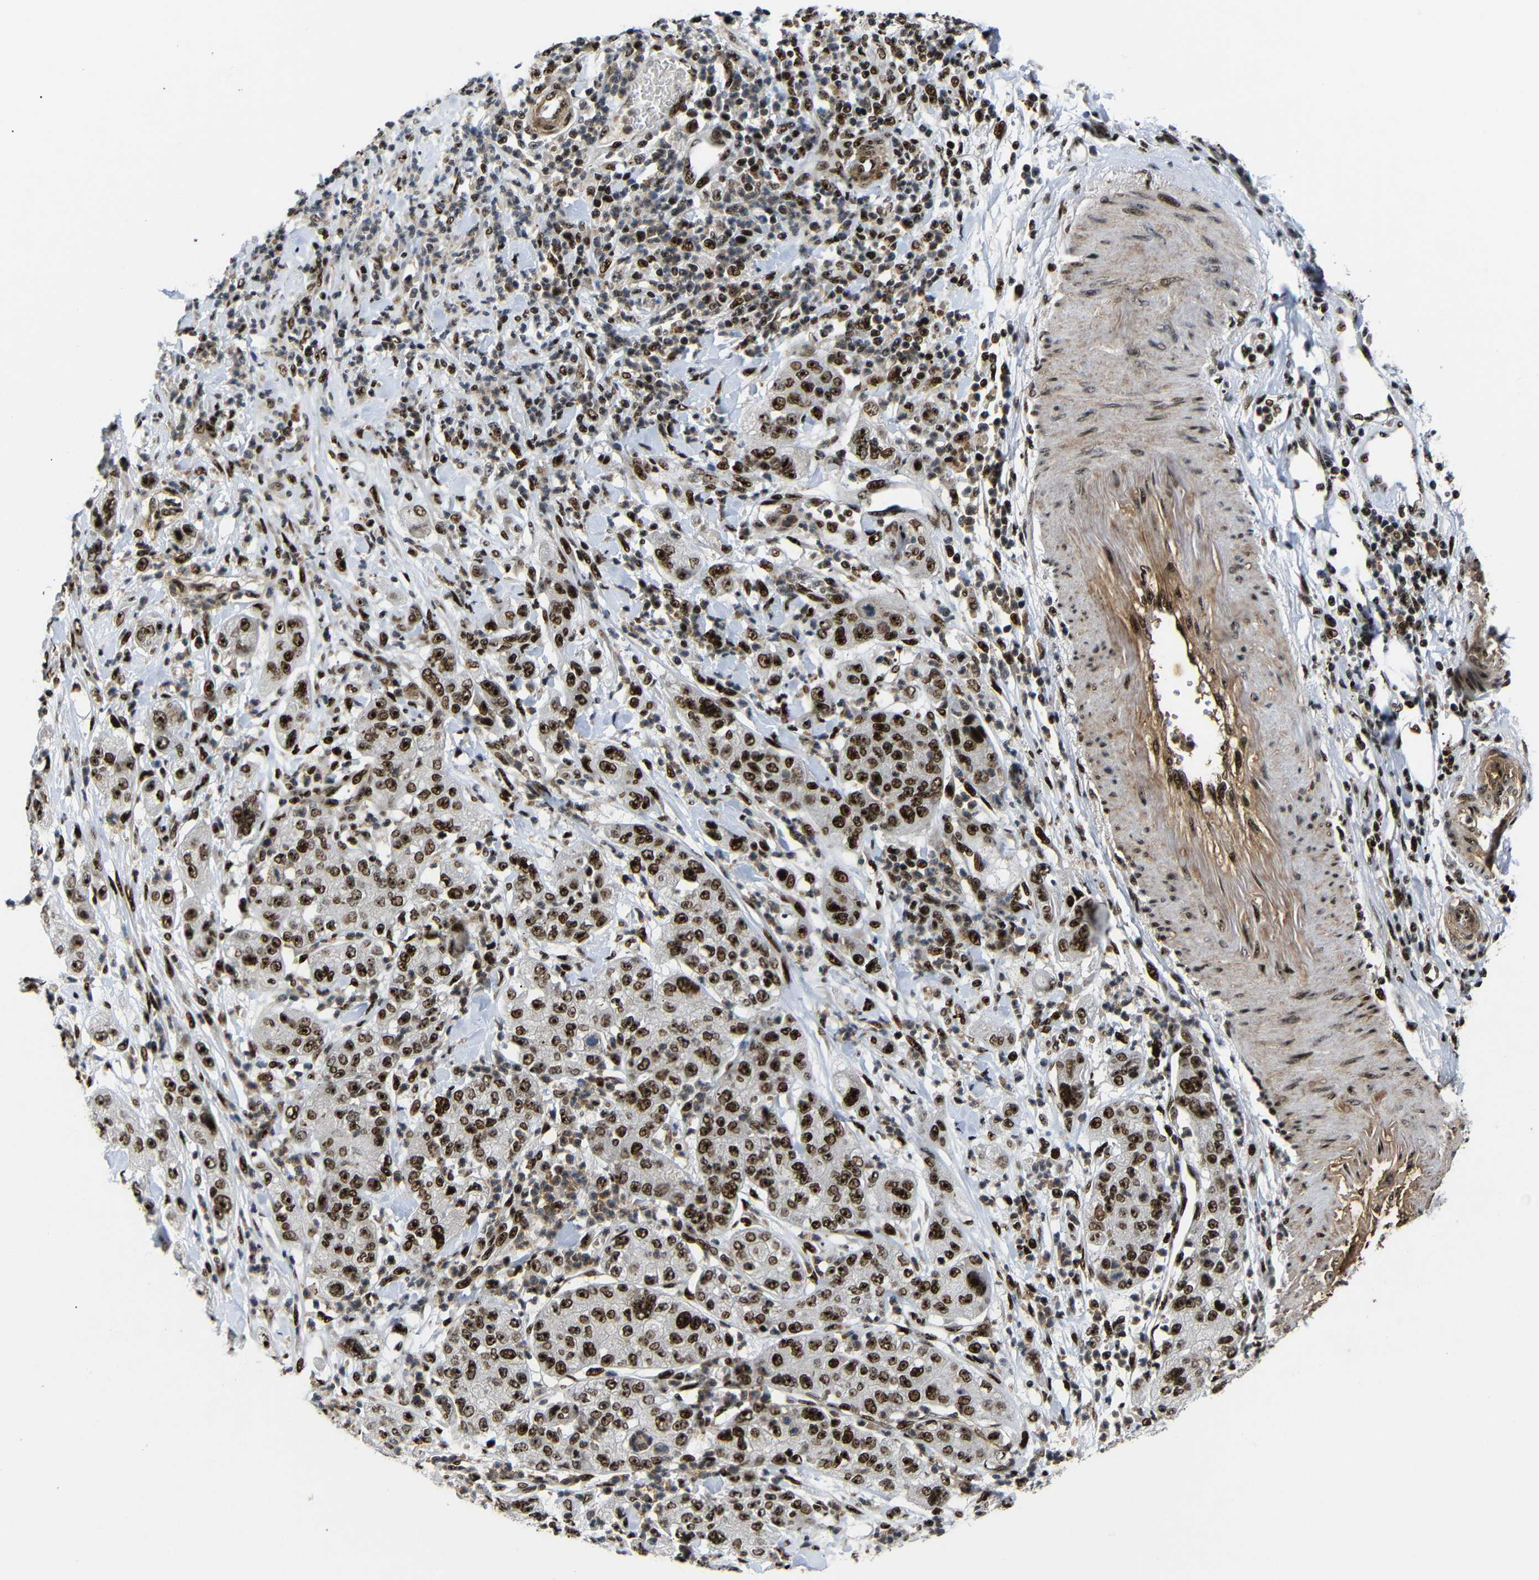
{"staining": {"intensity": "strong", "quantity": ">75%", "location": "nuclear"}, "tissue": "pancreatic cancer", "cell_type": "Tumor cells", "image_type": "cancer", "snomed": [{"axis": "morphology", "description": "Adenocarcinoma, NOS"}, {"axis": "topography", "description": "Pancreas"}], "caption": "An image of human pancreatic cancer (adenocarcinoma) stained for a protein reveals strong nuclear brown staining in tumor cells.", "gene": "SETDB2", "patient": {"sex": "female", "age": 78}}